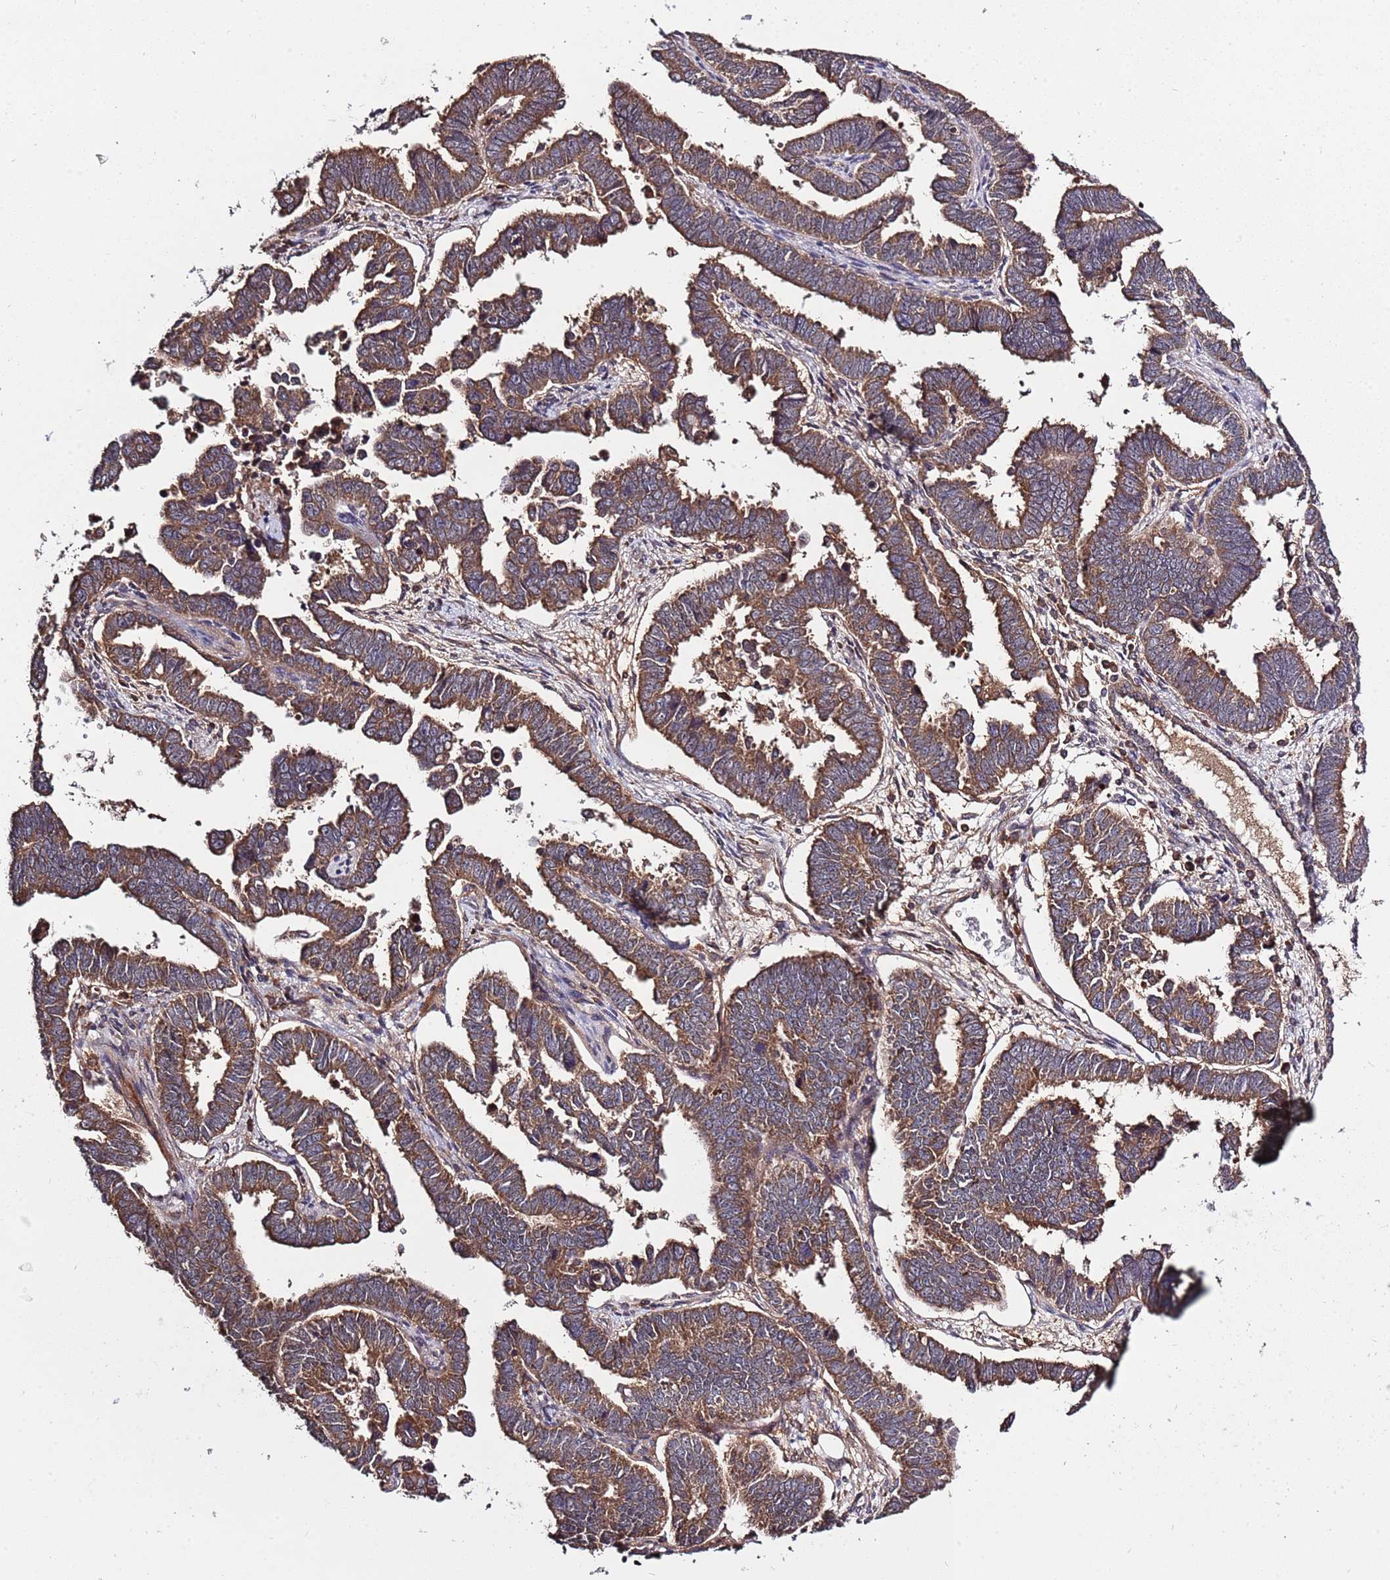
{"staining": {"intensity": "moderate", "quantity": ">75%", "location": "cytoplasmic/membranous"}, "tissue": "endometrial cancer", "cell_type": "Tumor cells", "image_type": "cancer", "snomed": [{"axis": "morphology", "description": "Adenocarcinoma, NOS"}, {"axis": "topography", "description": "Endometrium"}], "caption": "The histopathology image exhibits immunohistochemical staining of endometrial cancer. There is moderate cytoplasmic/membranous expression is identified in about >75% of tumor cells.", "gene": "USP32", "patient": {"sex": "female", "age": 75}}